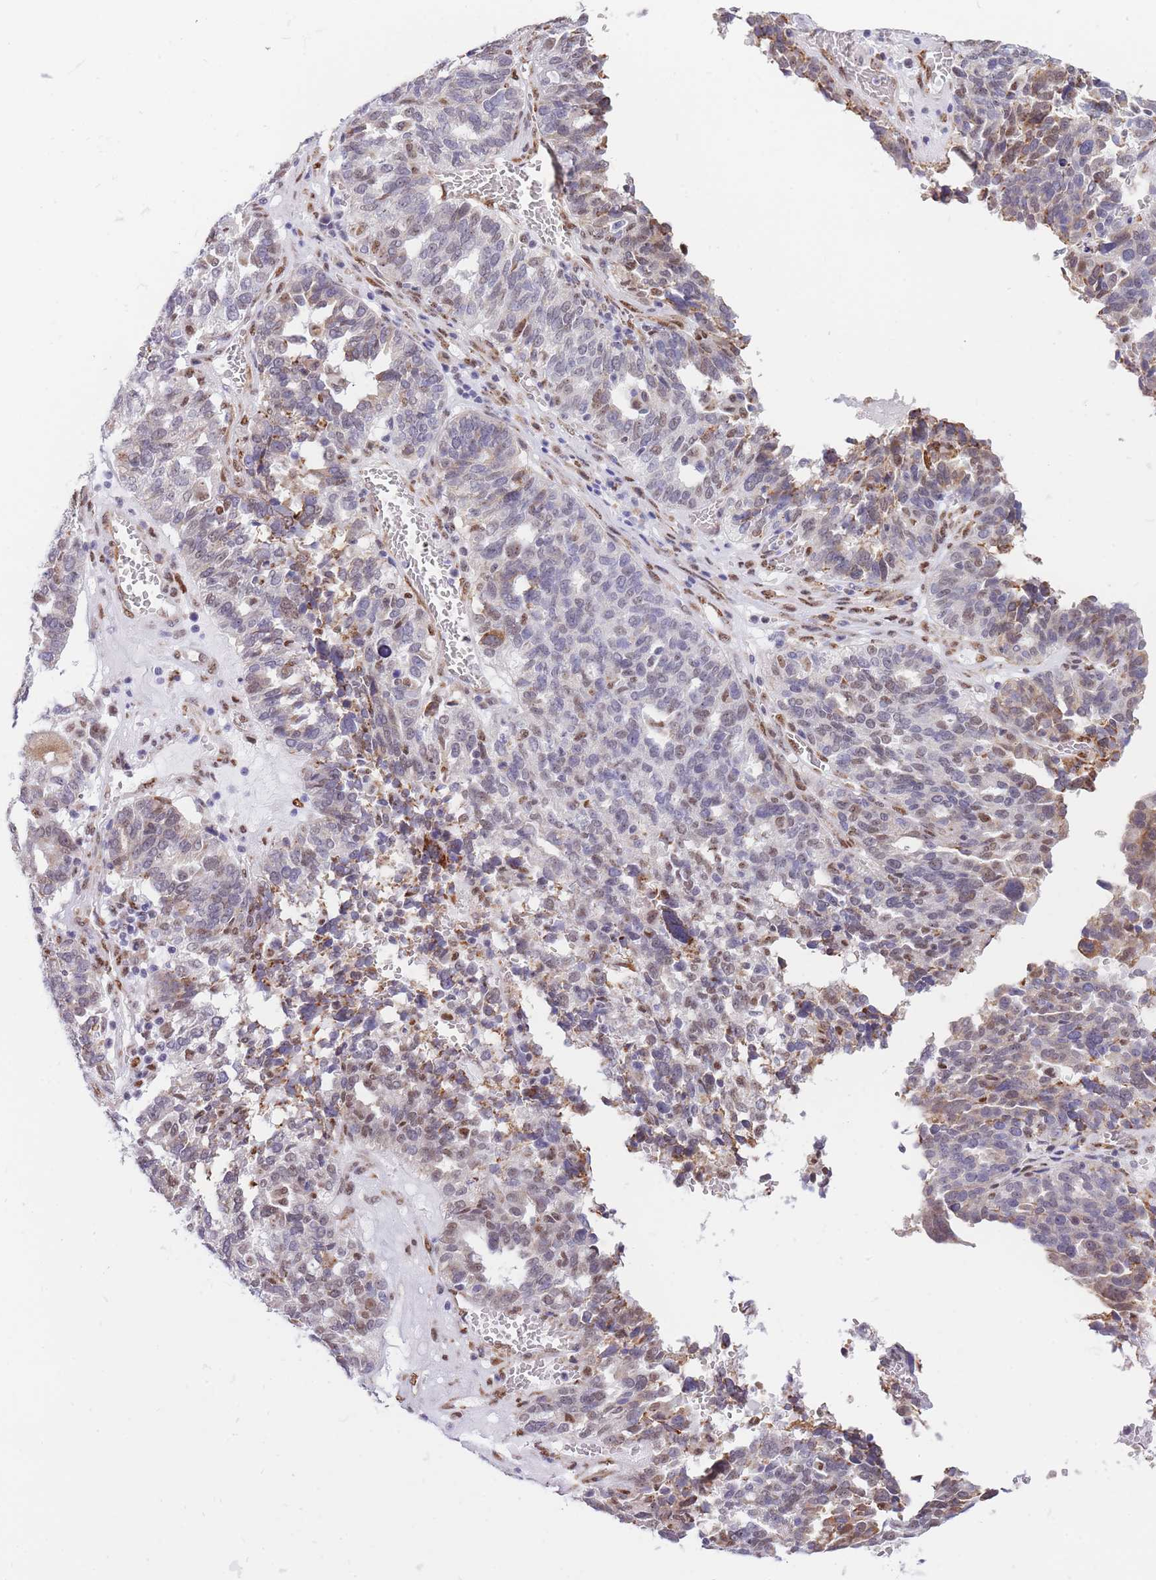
{"staining": {"intensity": "moderate", "quantity": "<25%", "location": "cytoplasmic/membranous,nuclear"}, "tissue": "ovarian cancer", "cell_type": "Tumor cells", "image_type": "cancer", "snomed": [{"axis": "morphology", "description": "Cystadenocarcinoma, serous, NOS"}, {"axis": "topography", "description": "Ovary"}], "caption": "The micrograph reveals a brown stain indicating the presence of a protein in the cytoplasmic/membranous and nuclear of tumor cells in ovarian serous cystadenocarcinoma.", "gene": "FAM153A", "patient": {"sex": "female", "age": 59}}